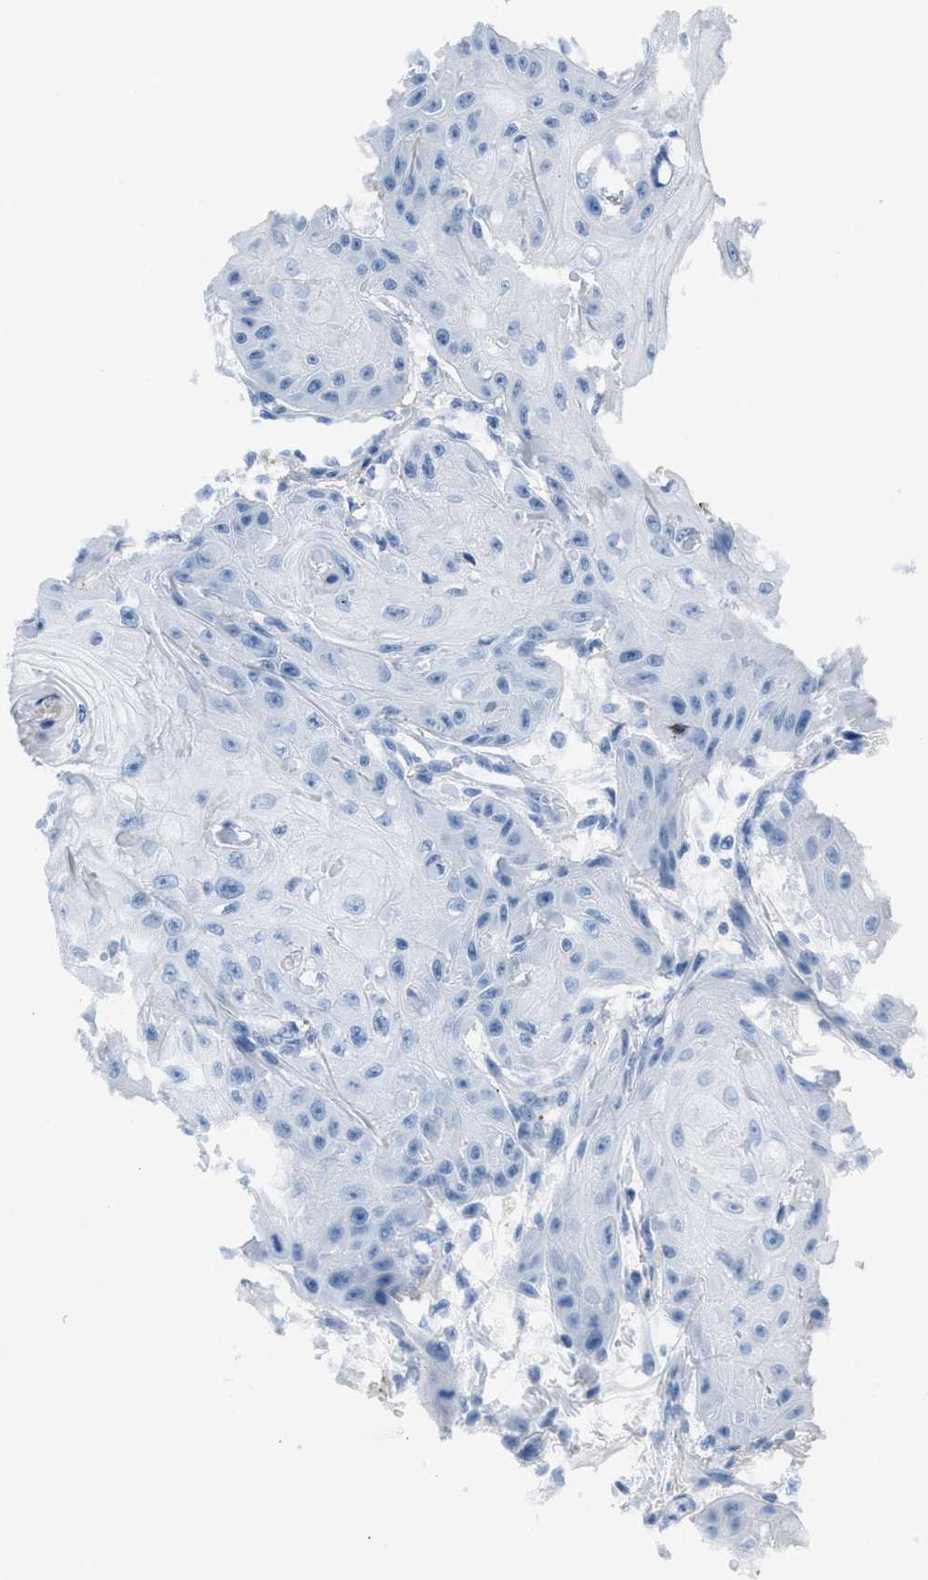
{"staining": {"intensity": "weak", "quantity": "<25%", "location": "cytoplasmic/membranous"}, "tissue": "skin cancer", "cell_type": "Tumor cells", "image_type": "cancer", "snomed": [{"axis": "morphology", "description": "Squamous cell carcinoma, NOS"}, {"axis": "topography", "description": "Skin"}], "caption": "Skin cancer stained for a protein using immunohistochemistry (IHC) shows no staining tumor cells.", "gene": "FBN1", "patient": {"sex": "male", "age": 74}}